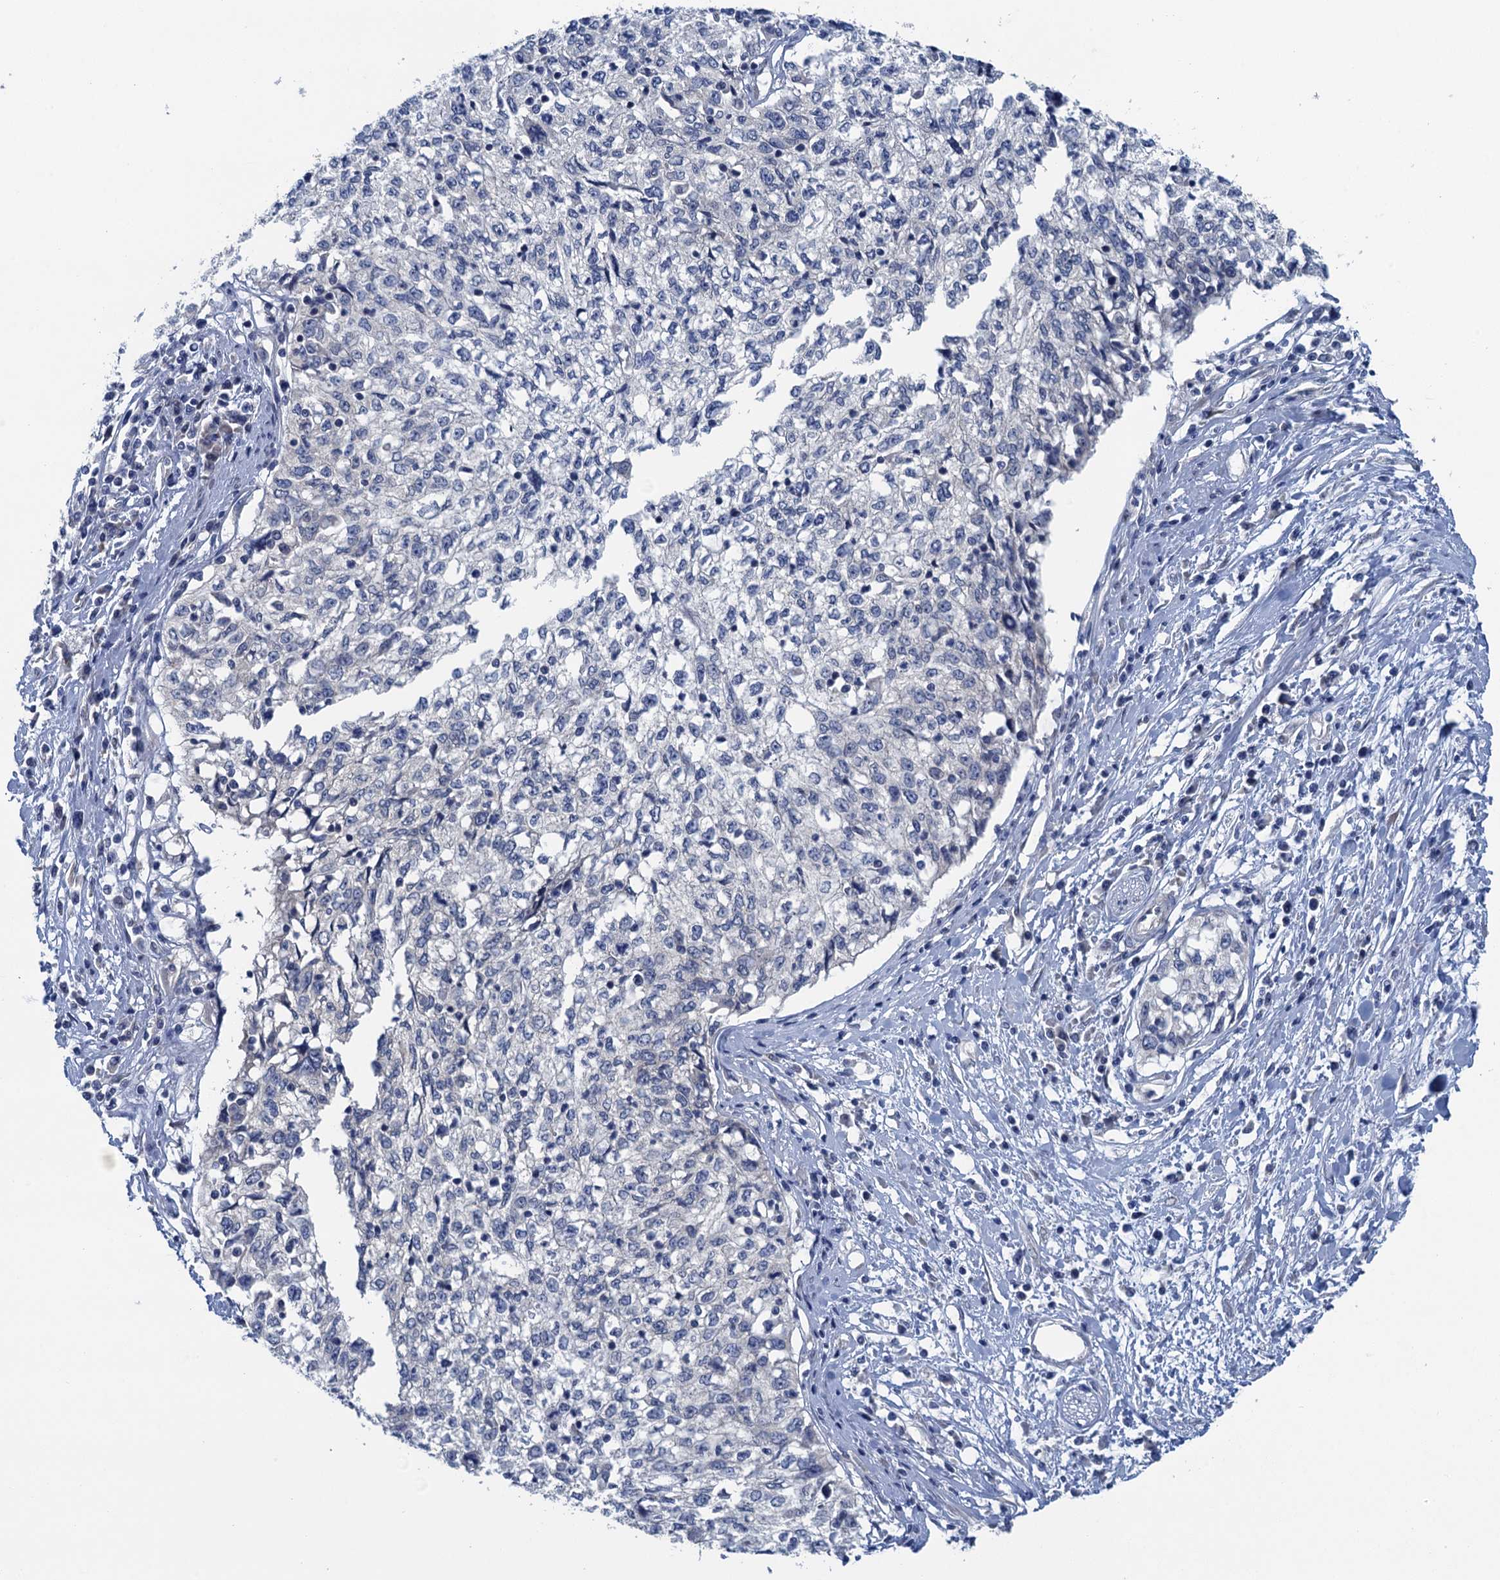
{"staining": {"intensity": "negative", "quantity": "none", "location": "none"}, "tissue": "cervical cancer", "cell_type": "Tumor cells", "image_type": "cancer", "snomed": [{"axis": "morphology", "description": "Squamous cell carcinoma, NOS"}, {"axis": "topography", "description": "Cervix"}], "caption": "Tumor cells show no significant staining in squamous cell carcinoma (cervical). The staining is performed using DAB brown chromogen with nuclei counter-stained in using hematoxylin.", "gene": "CTU2", "patient": {"sex": "female", "age": 57}}